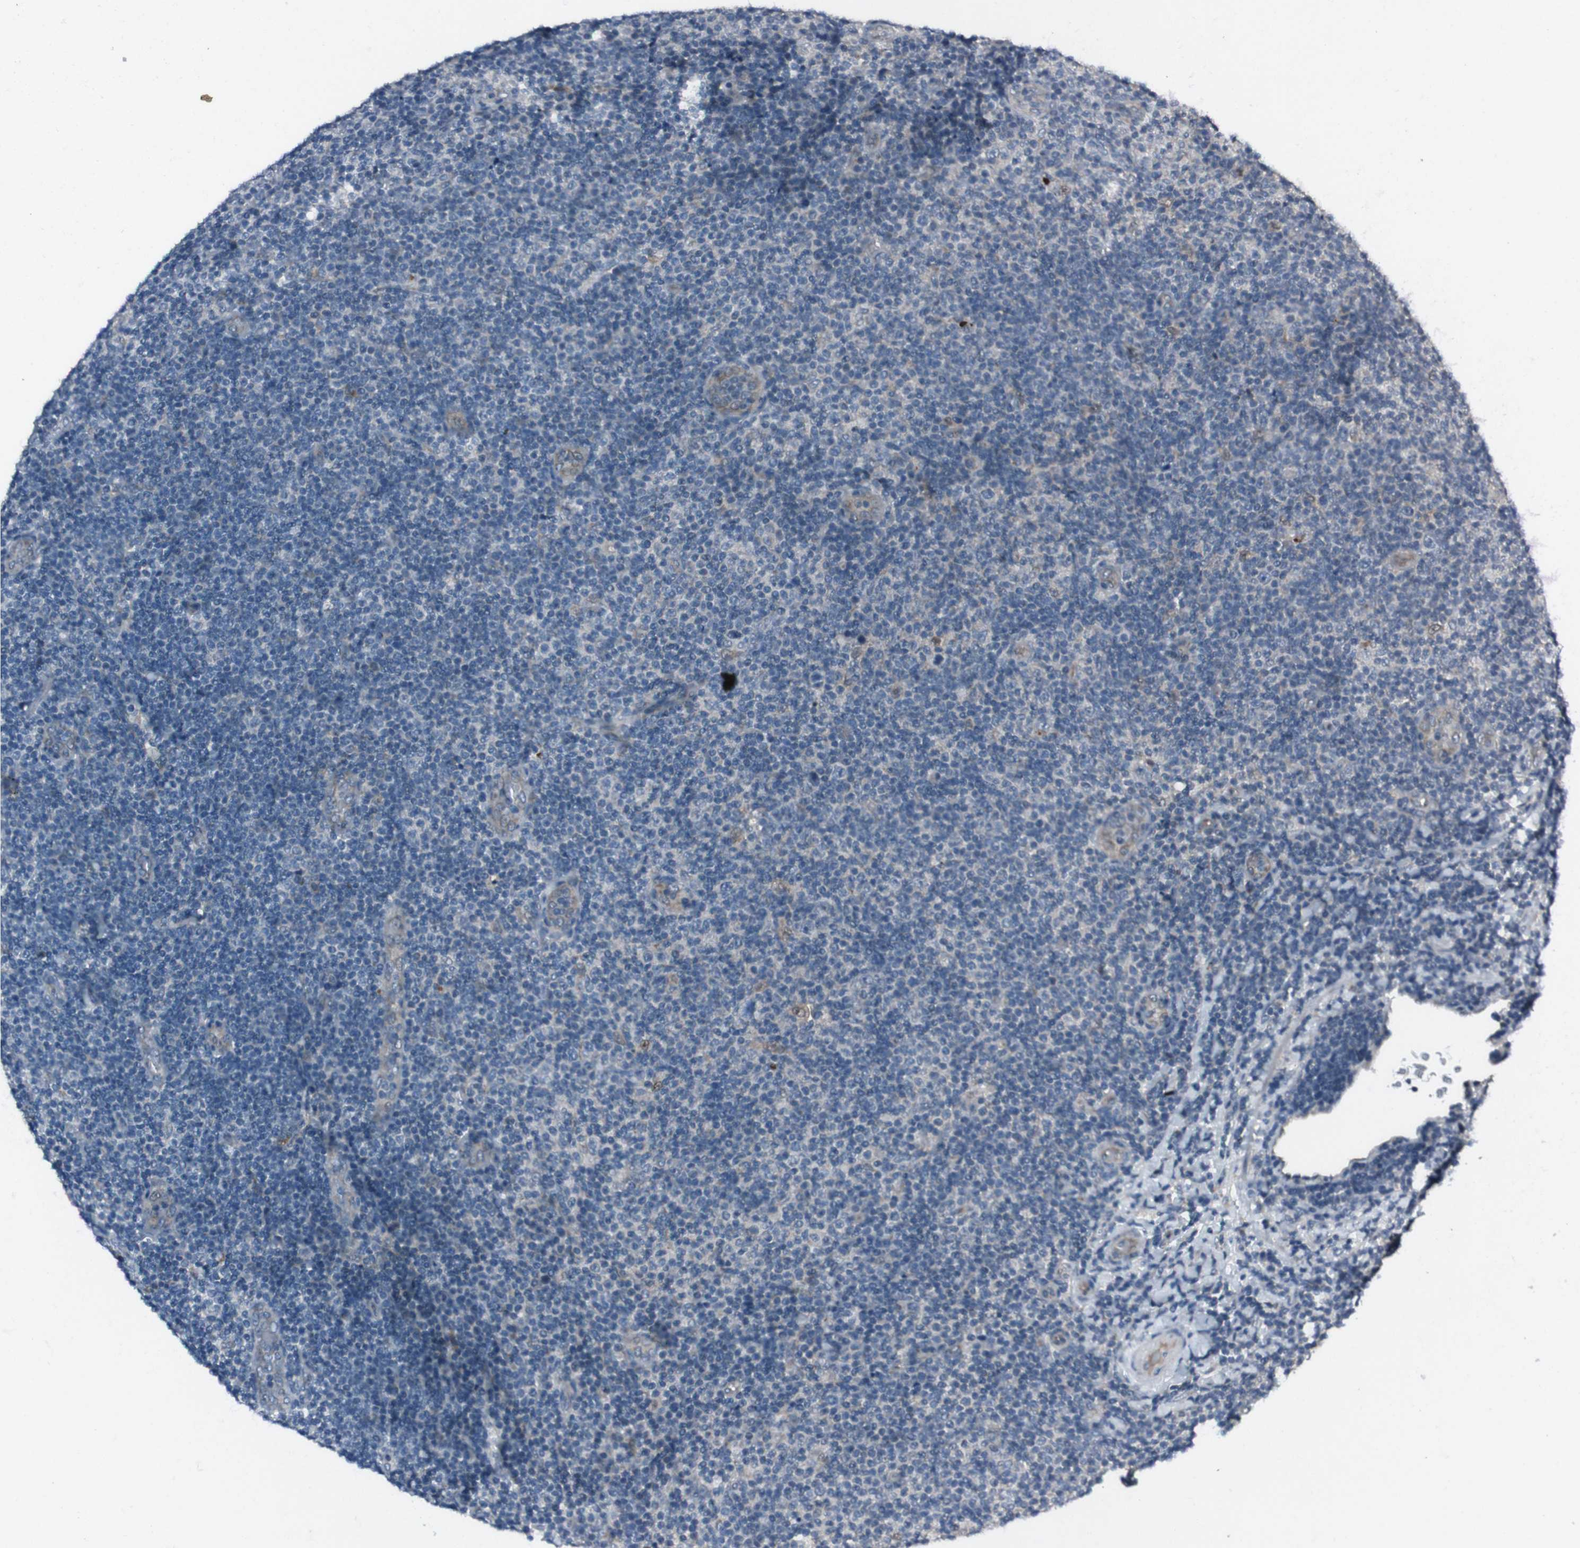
{"staining": {"intensity": "negative", "quantity": "none", "location": "none"}, "tissue": "lymphoma", "cell_type": "Tumor cells", "image_type": "cancer", "snomed": [{"axis": "morphology", "description": "Malignant lymphoma, non-Hodgkin's type, Low grade"}, {"axis": "topography", "description": "Lymph node"}], "caption": "Tumor cells are negative for brown protein staining in lymphoma.", "gene": "EFNA5", "patient": {"sex": "male", "age": 83}}